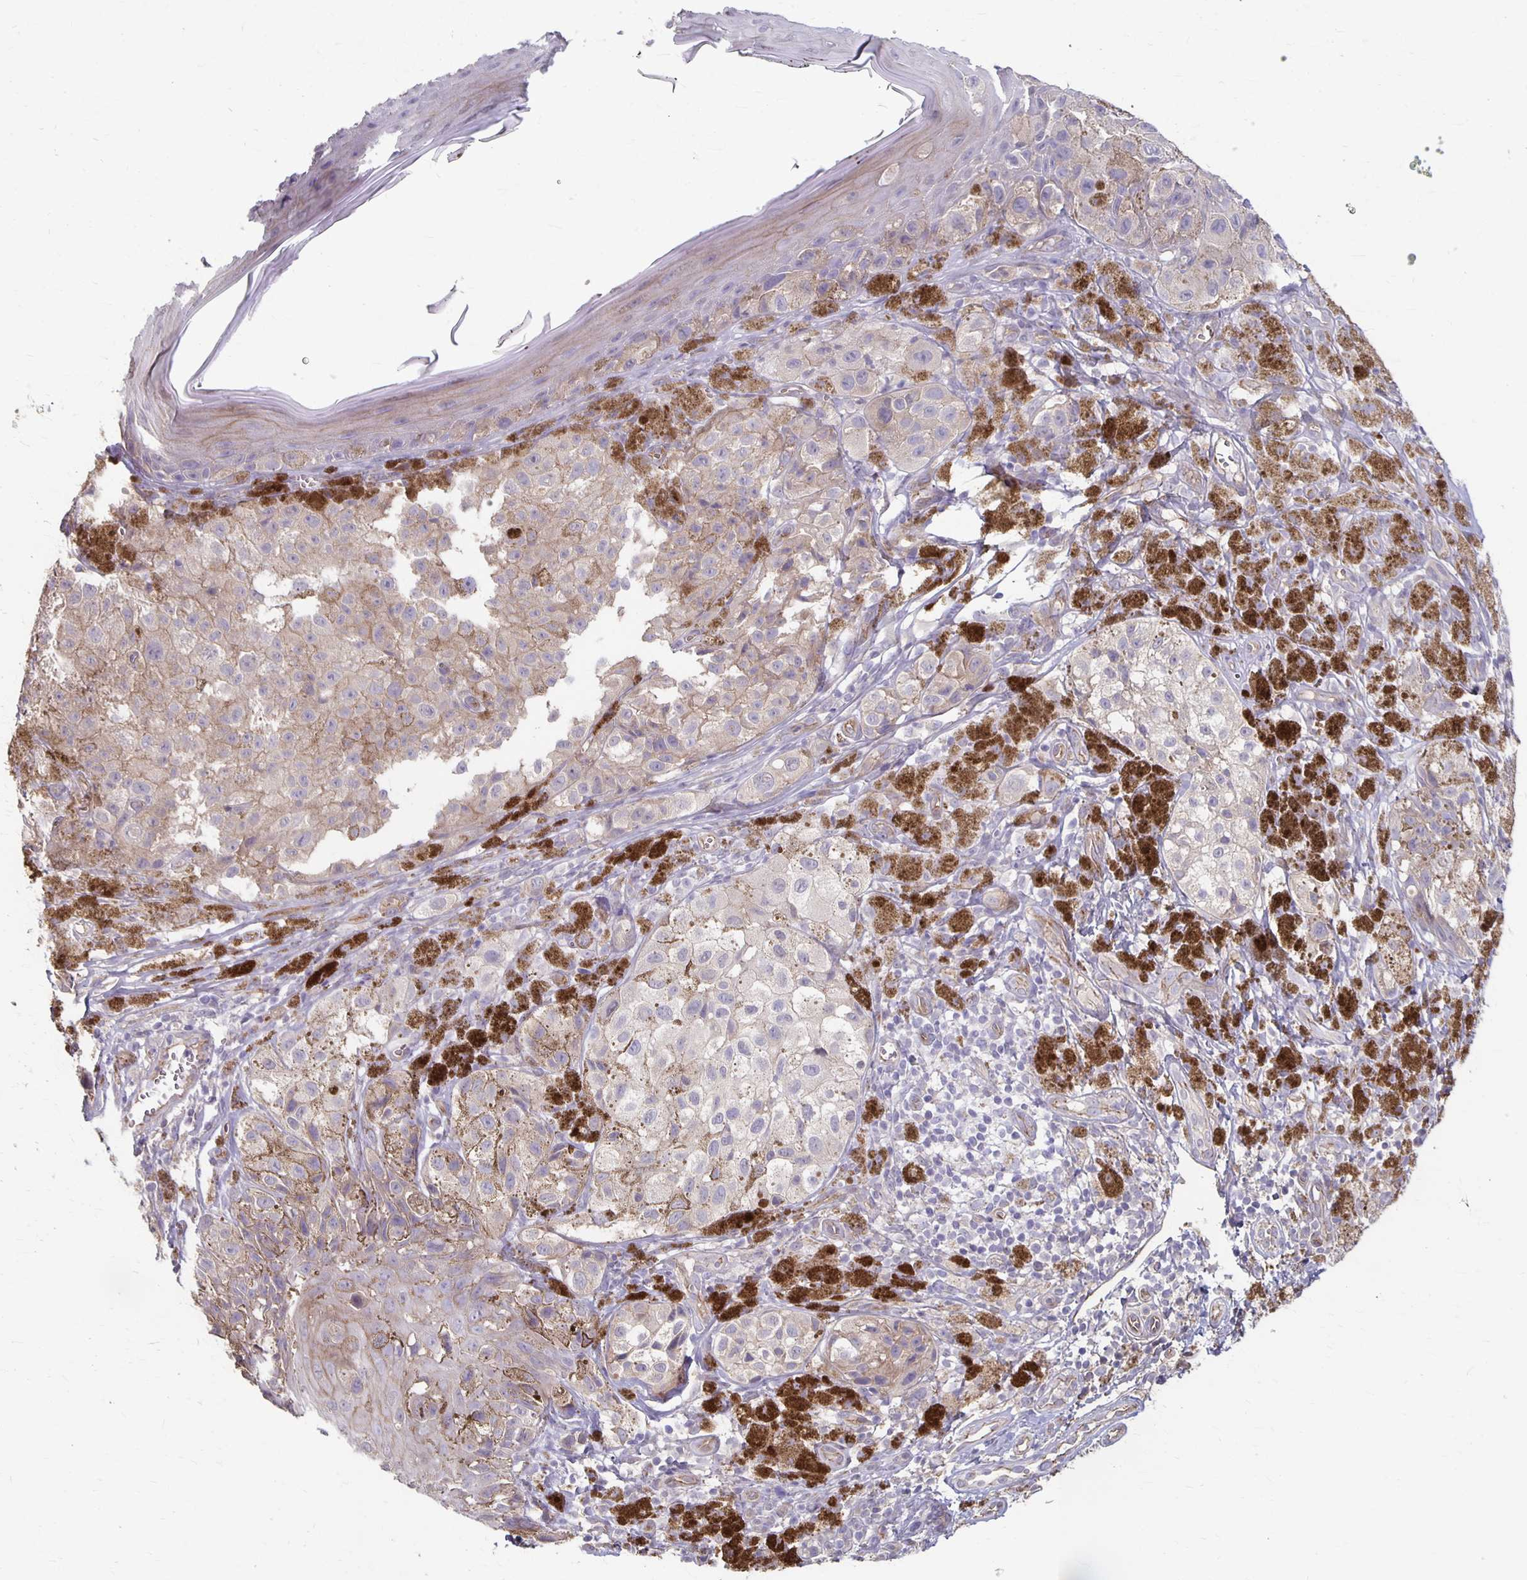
{"staining": {"intensity": "negative", "quantity": "none", "location": "none"}, "tissue": "melanoma", "cell_type": "Tumor cells", "image_type": "cancer", "snomed": [{"axis": "morphology", "description": "Malignant melanoma, NOS"}, {"axis": "topography", "description": "Skin"}], "caption": "Tumor cells show no significant protein expression in melanoma.", "gene": "PPP1R3E", "patient": {"sex": "male", "age": 61}}